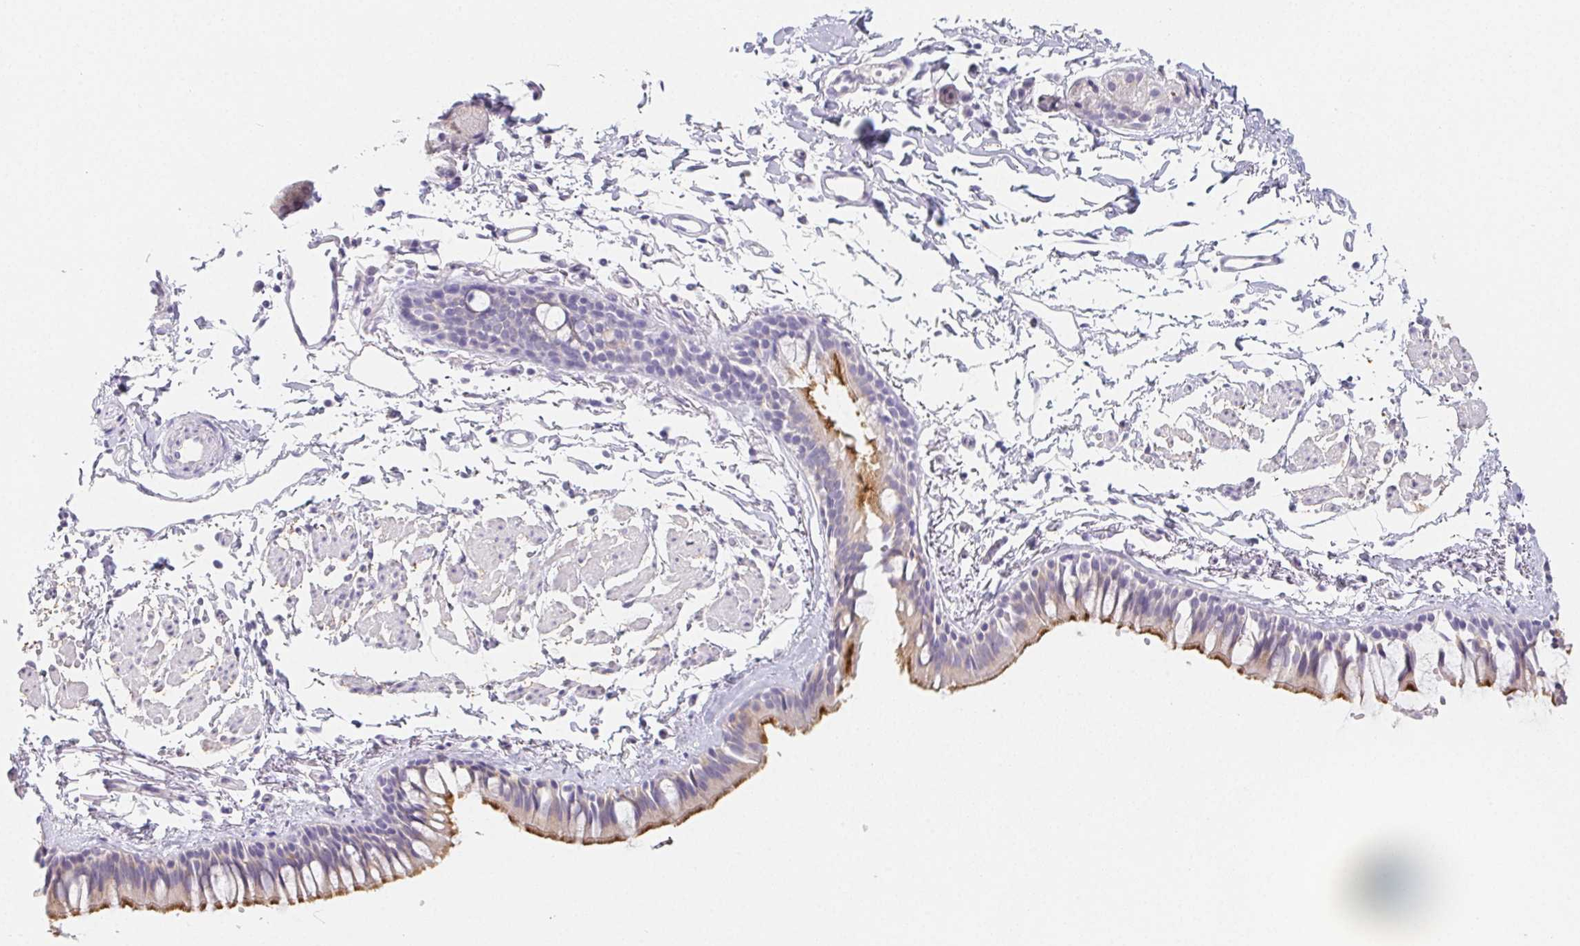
{"staining": {"intensity": "moderate", "quantity": "25%-75%", "location": "cytoplasmic/membranous"}, "tissue": "bronchus", "cell_type": "Respiratory epithelial cells", "image_type": "normal", "snomed": [{"axis": "morphology", "description": "Normal tissue, NOS"}, {"axis": "topography", "description": "Bronchus"}], "caption": "Protein analysis of unremarkable bronchus shows moderate cytoplasmic/membranous staining in about 25%-75% of respiratory epithelial cells. (Brightfield microscopy of DAB IHC at high magnification).", "gene": "ZBBX", "patient": {"sex": "female", "age": 59}}